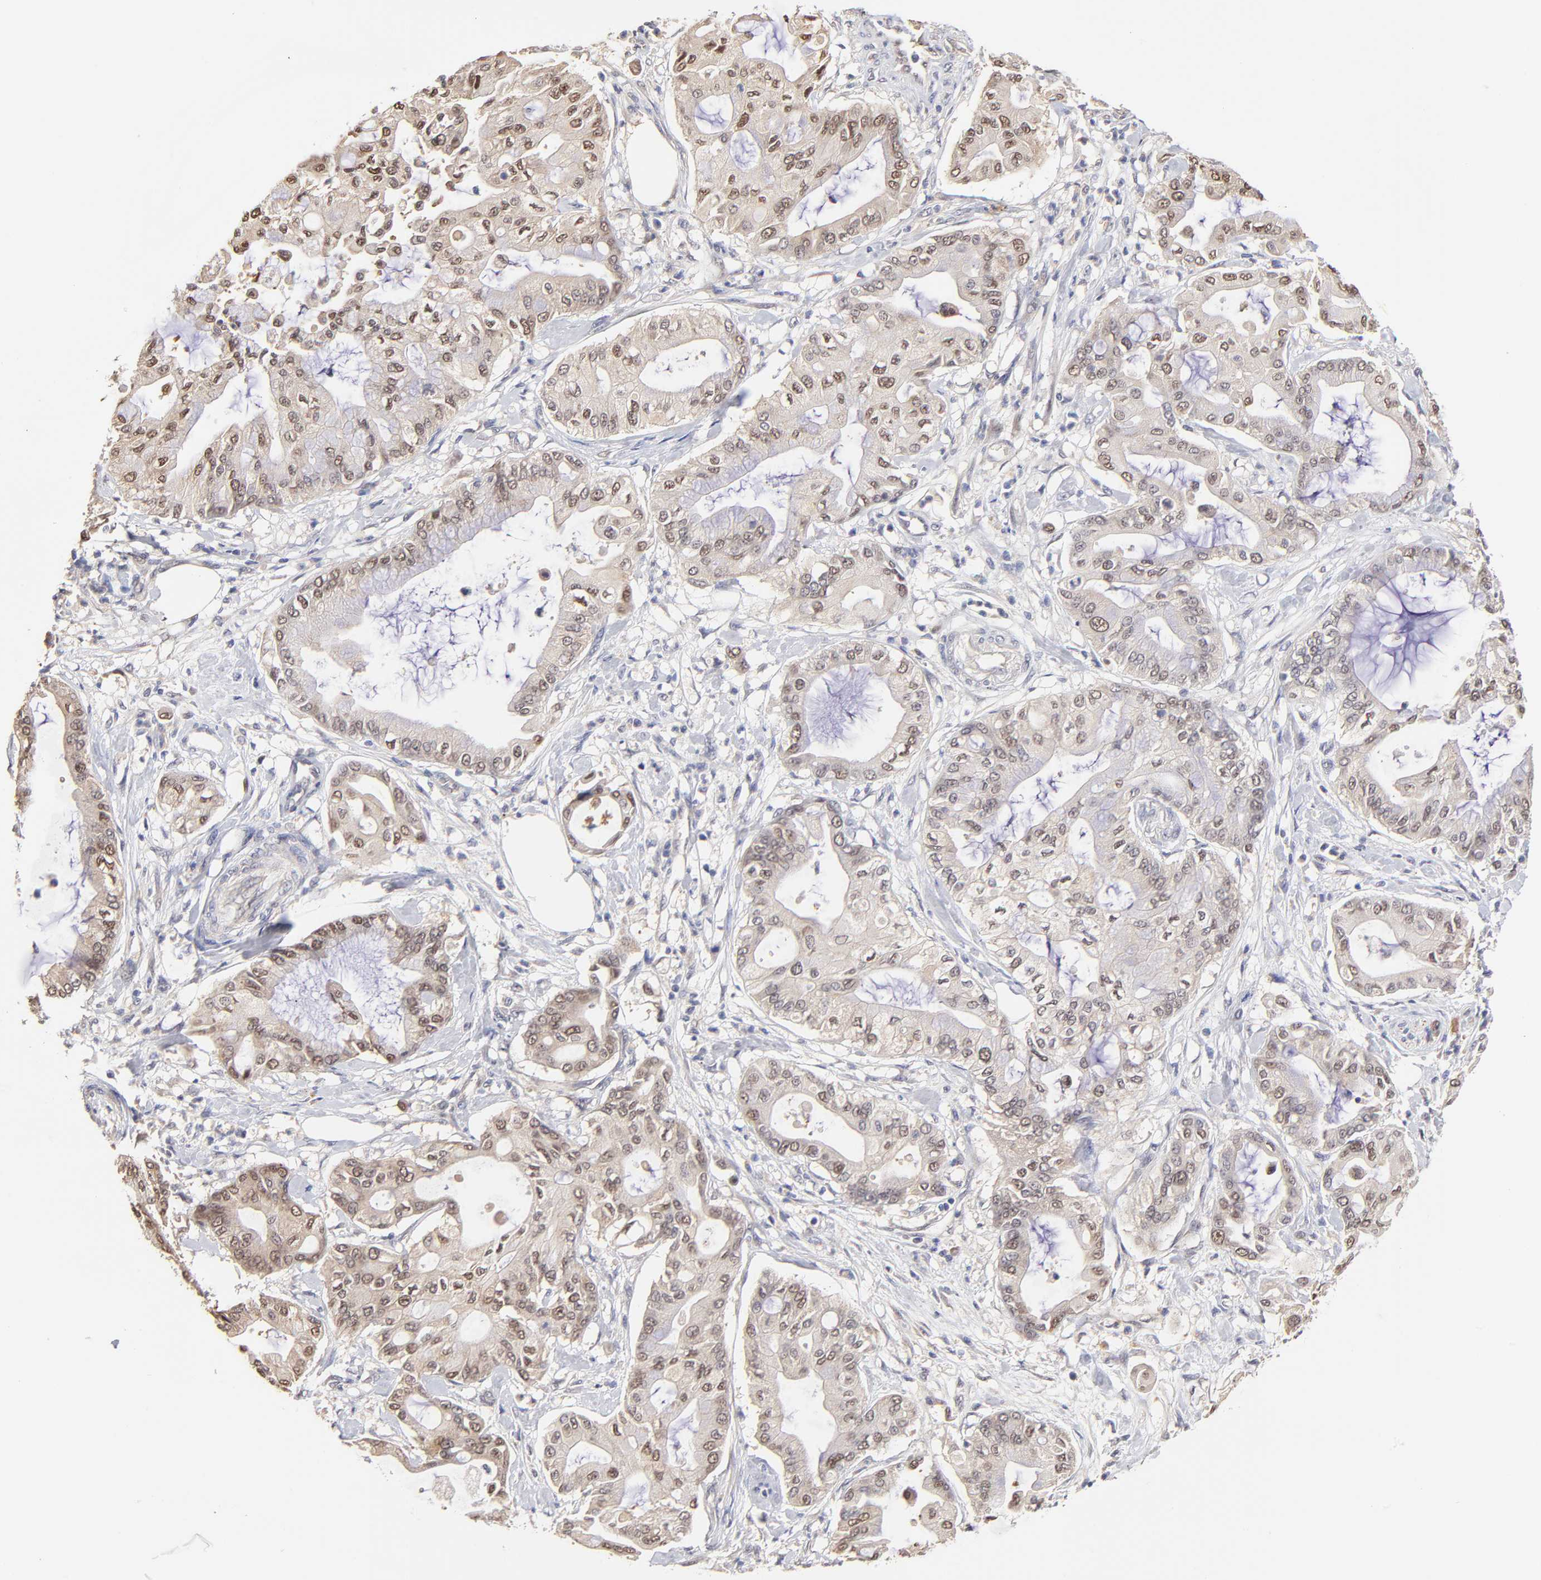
{"staining": {"intensity": "moderate", "quantity": ">75%", "location": "cytoplasmic/membranous,nuclear"}, "tissue": "pancreatic cancer", "cell_type": "Tumor cells", "image_type": "cancer", "snomed": [{"axis": "morphology", "description": "Adenocarcinoma, NOS"}, {"axis": "morphology", "description": "Adenocarcinoma, metastatic, NOS"}, {"axis": "topography", "description": "Lymph node"}, {"axis": "topography", "description": "Pancreas"}, {"axis": "topography", "description": "Duodenum"}], "caption": "A medium amount of moderate cytoplasmic/membranous and nuclear expression is appreciated in approximately >75% of tumor cells in pancreatic metastatic adenocarcinoma tissue.", "gene": "ZNF10", "patient": {"sex": "female", "age": 64}}